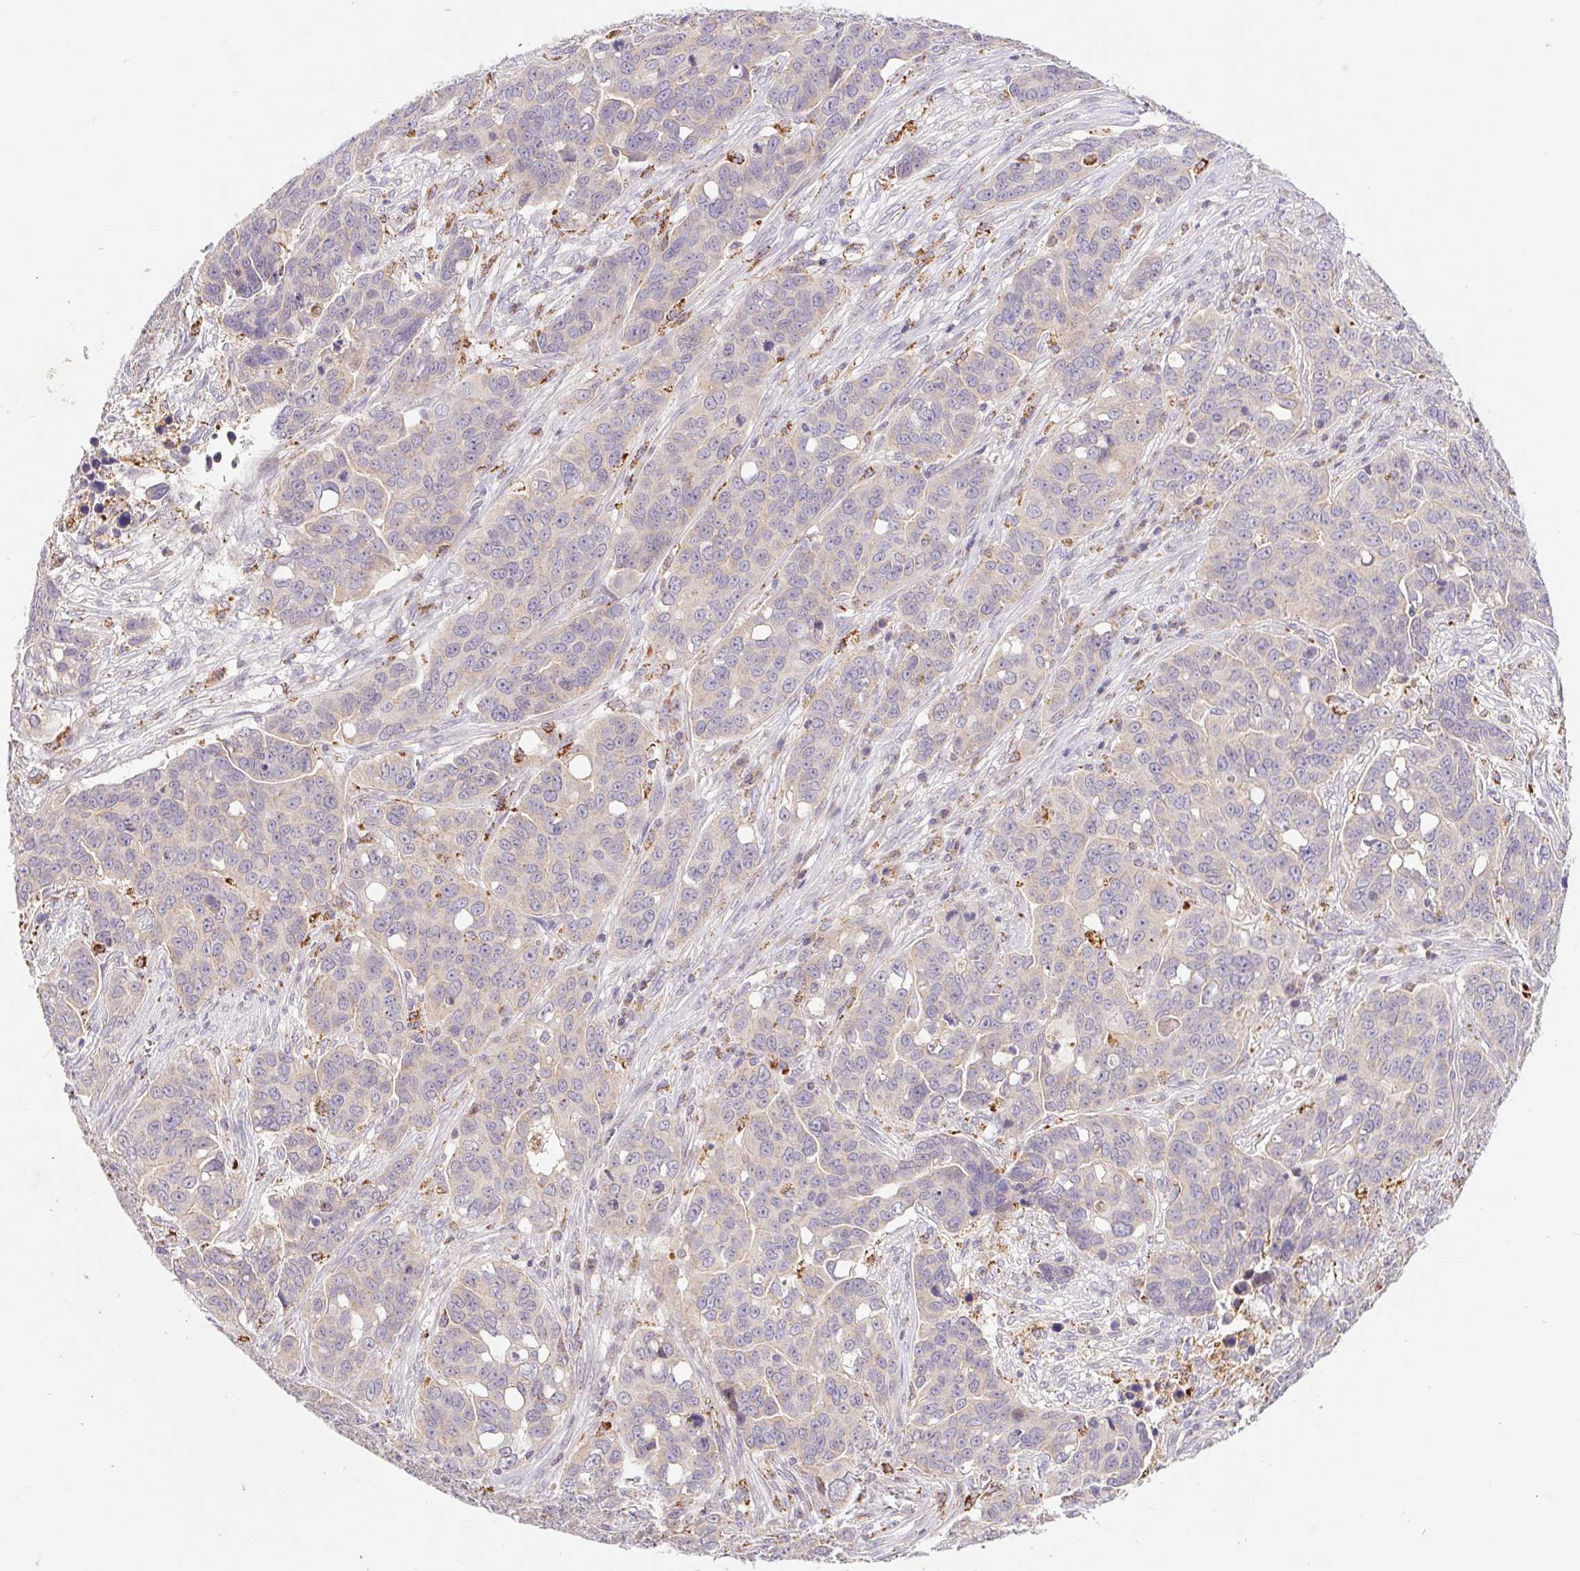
{"staining": {"intensity": "negative", "quantity": "none", "location": "none"}, "tissue": "ovarian cancer", "cell_type": "Tumor cells", "image_type": "cancer", "snomed": [{"axis": "morphology", "description": "Carcinoma, endometroid"}, {"axis": "topography", "description": "Ovary"}], "caption": "Tumor cells are negative for brown protein staining in ovarian endometroid carcinoma. The staining was performed using DAB to visualize the protein expression in brown, while the nuclei were stained in blue with hematoxylin (Magnification: 20x).", "gene": "EMC6", "patient": {"sex": "female", "age": 78}}